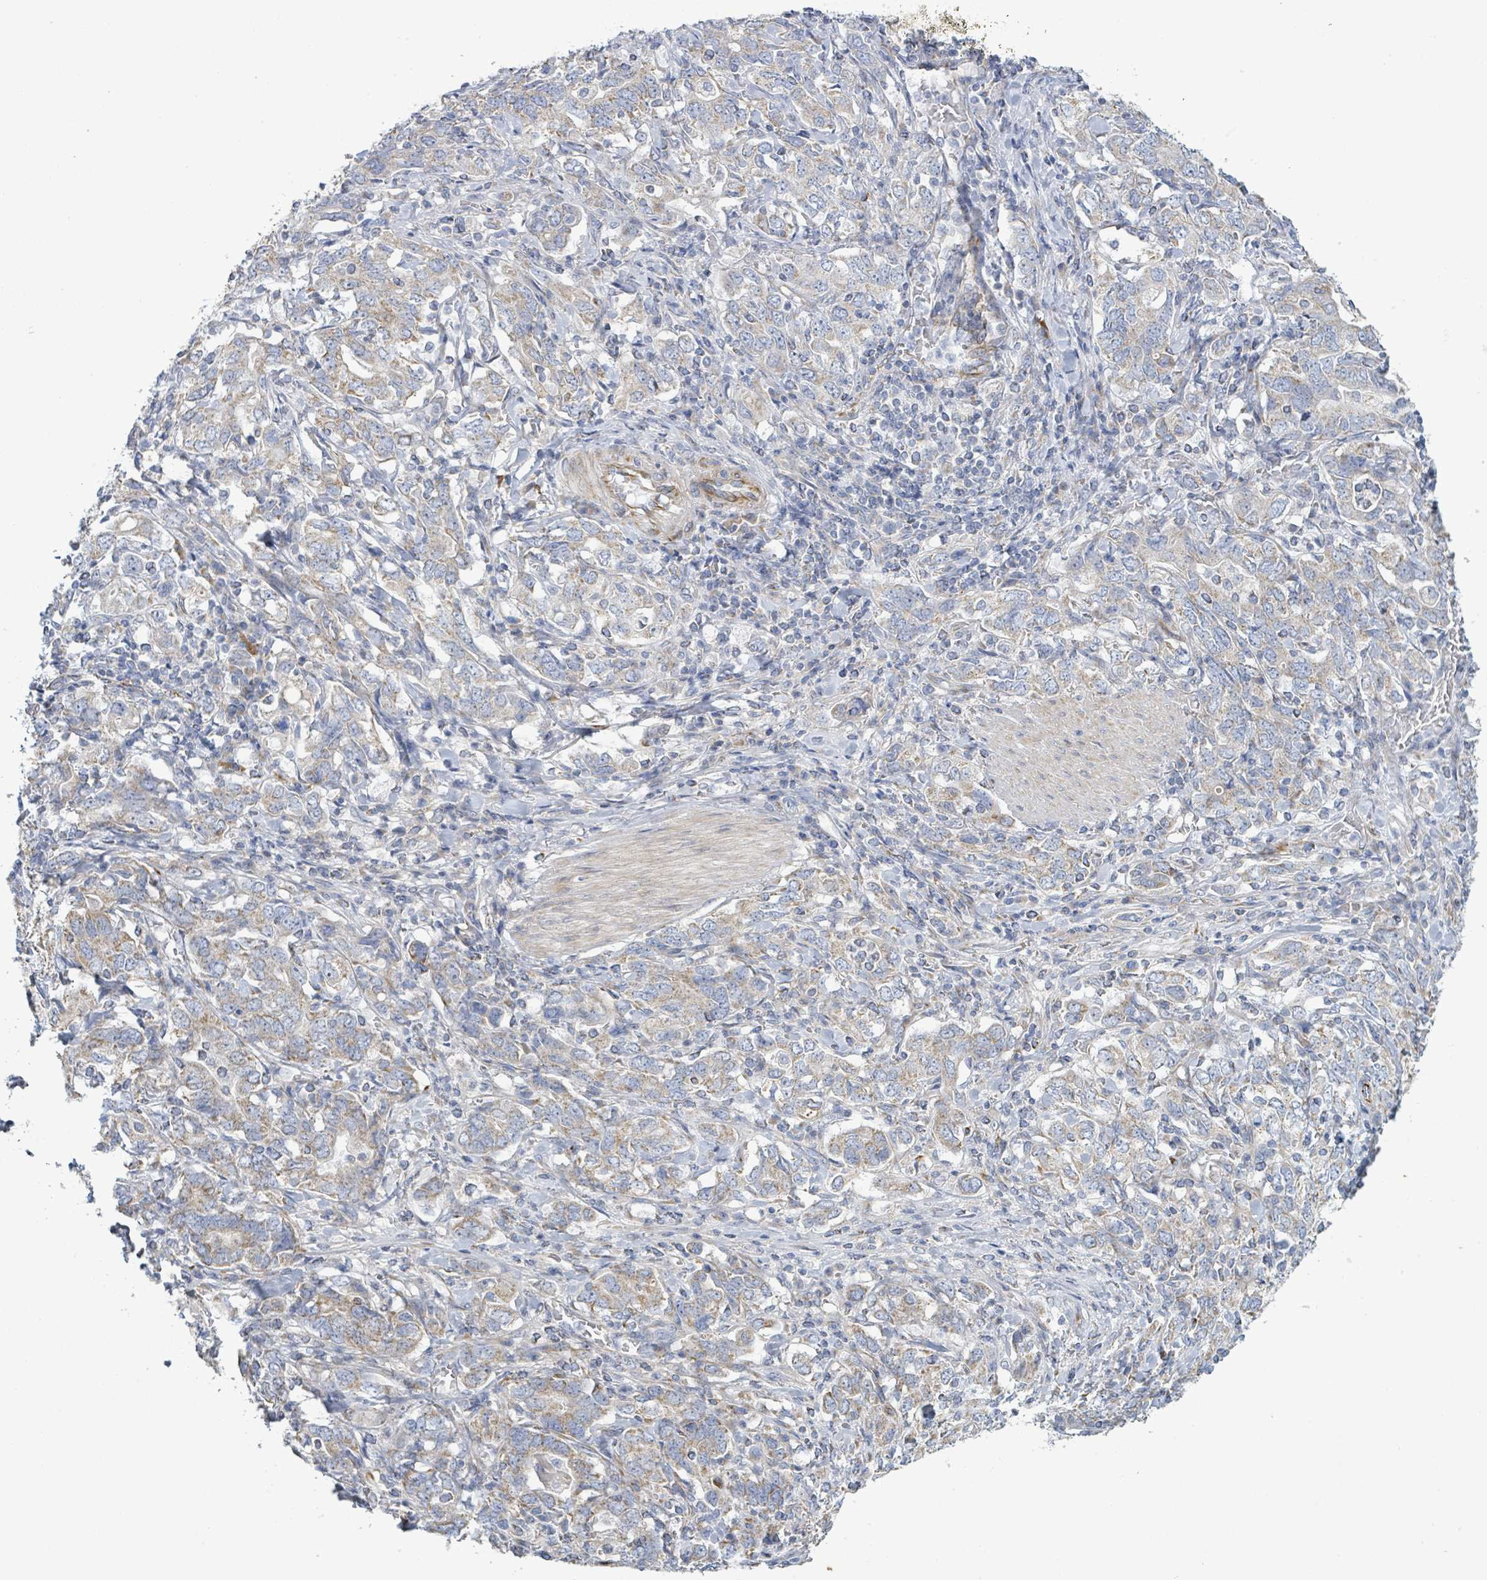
{"staining": {"intensity": "weak", "quantity": ">75%", "location": "cytoplasmic/membranous"}, "tissue": "stomach cancer", "cell_type": "Tumor cells", "image_type": "cancer", "snomed": [{"axis": "morphology", "description": "Adenocarcinoma, NOS"}, {"axis": "topography", "description": "Stomach, upper"}, {"axis": "topography", "description": "Stomach"}], "caption": "Adenocarcinoma (stomach) stained for a protein exhibits weak cytoplasmic/membranous positivity in tumor cells. The staining was performed using DAB to visualize the protein expression in brown, while the nuclei were stained in blue with hematoxylin (Magnification: 20x).", "gene": "ALG12", "patient": {"sex": "male", "age": 62}}